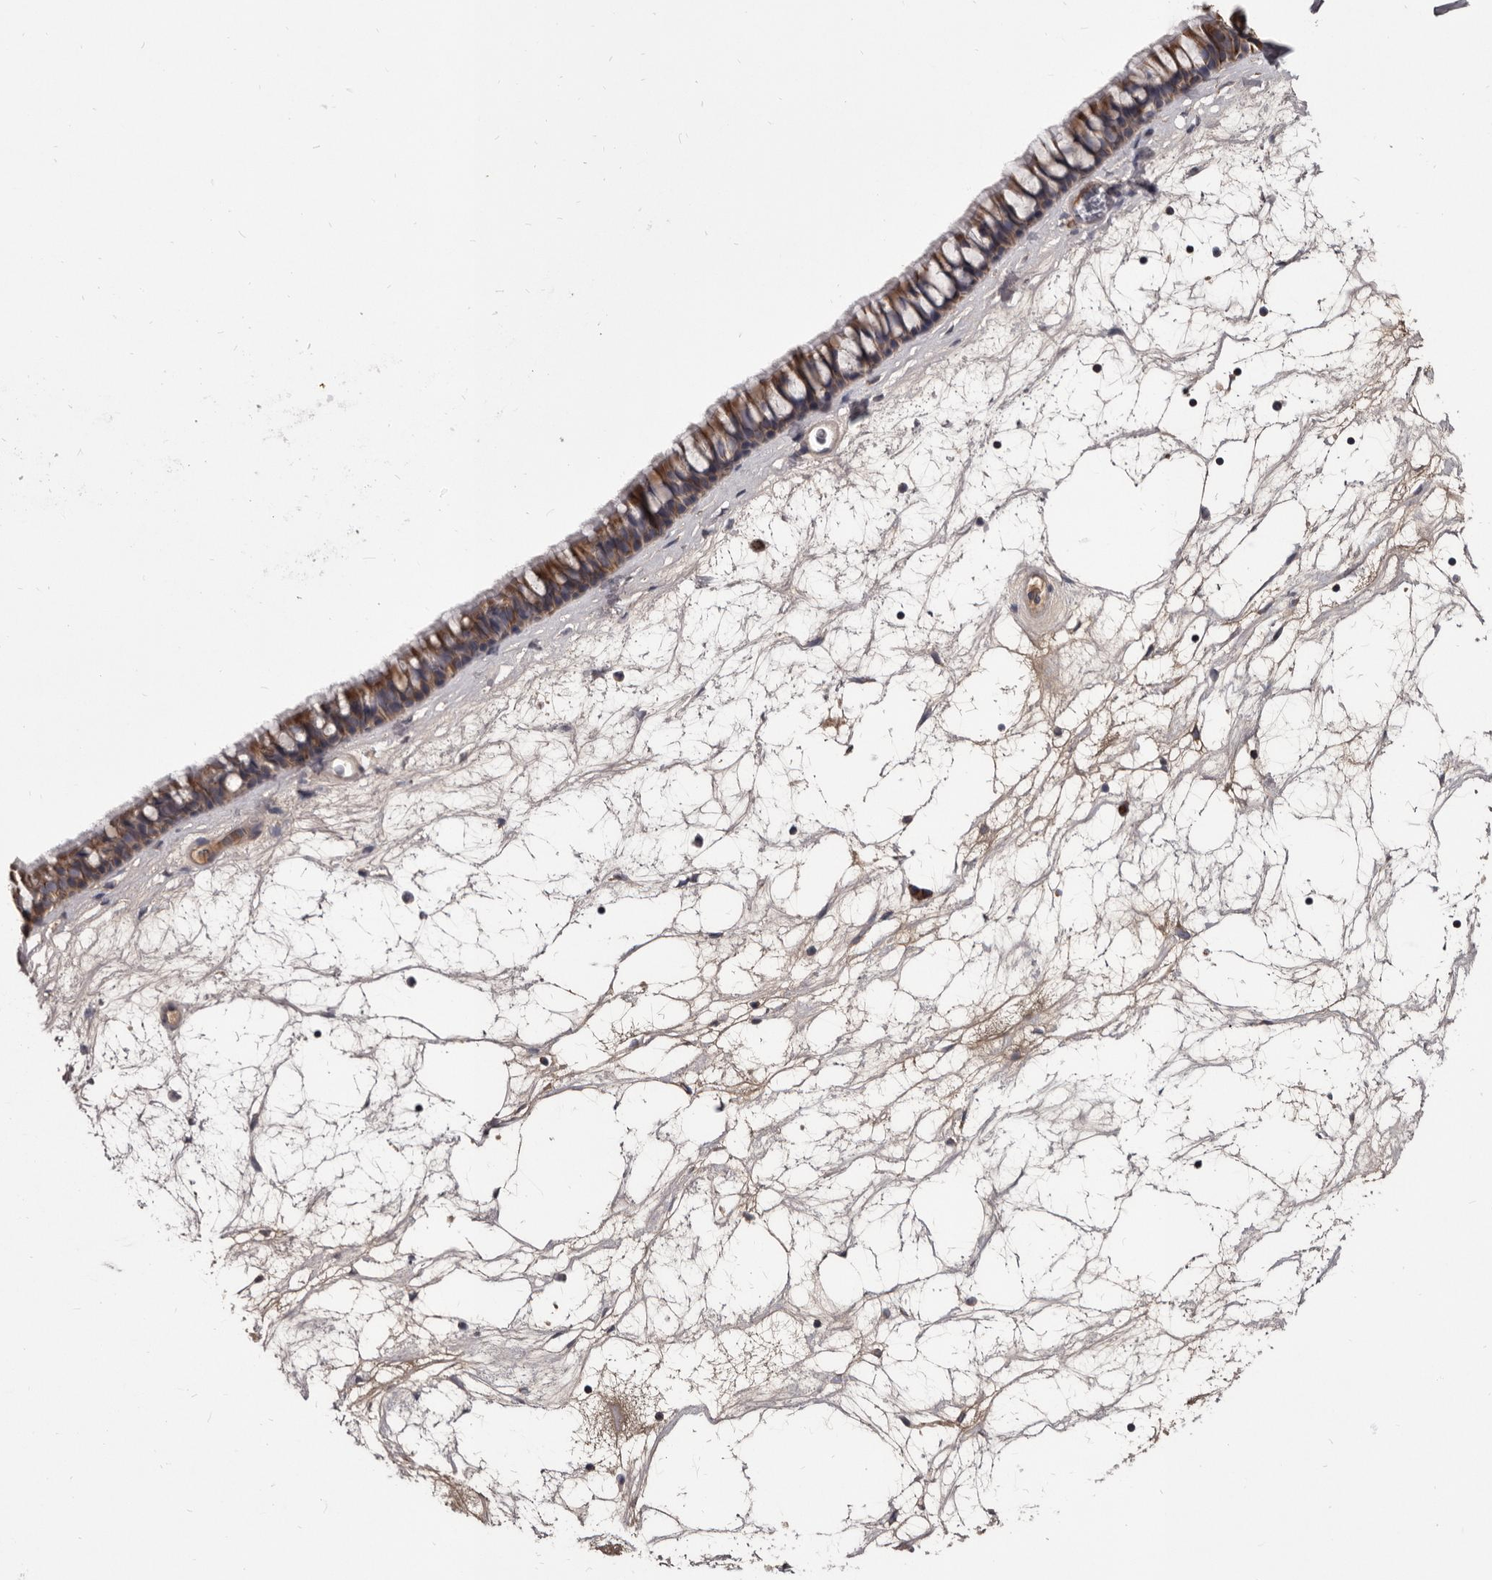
{"staining": {"intensity": "moderate", "quantity": ">75%", "location": "cytoplasmic/membranous"}, "tissue": "nasopharynx", "cell_type": "Respiratory epithelial cells", "image_type": "normal", "snomed": [{"axis": "morphology", "description": "Normal tissue, NOS"}, {"axis": "topography", "description": "Nasopharynx"}], "caption": "Immunohistochemistry micrograph of normal human nasopharynx stained for a protein (brown), which shows medium levels of moderate cytoplasmic/membranous staining in approximately >75% of respiratory epithelial cells.", "gene": "ALDH5A1", "patient": {"sex": "male", "age": 64}}